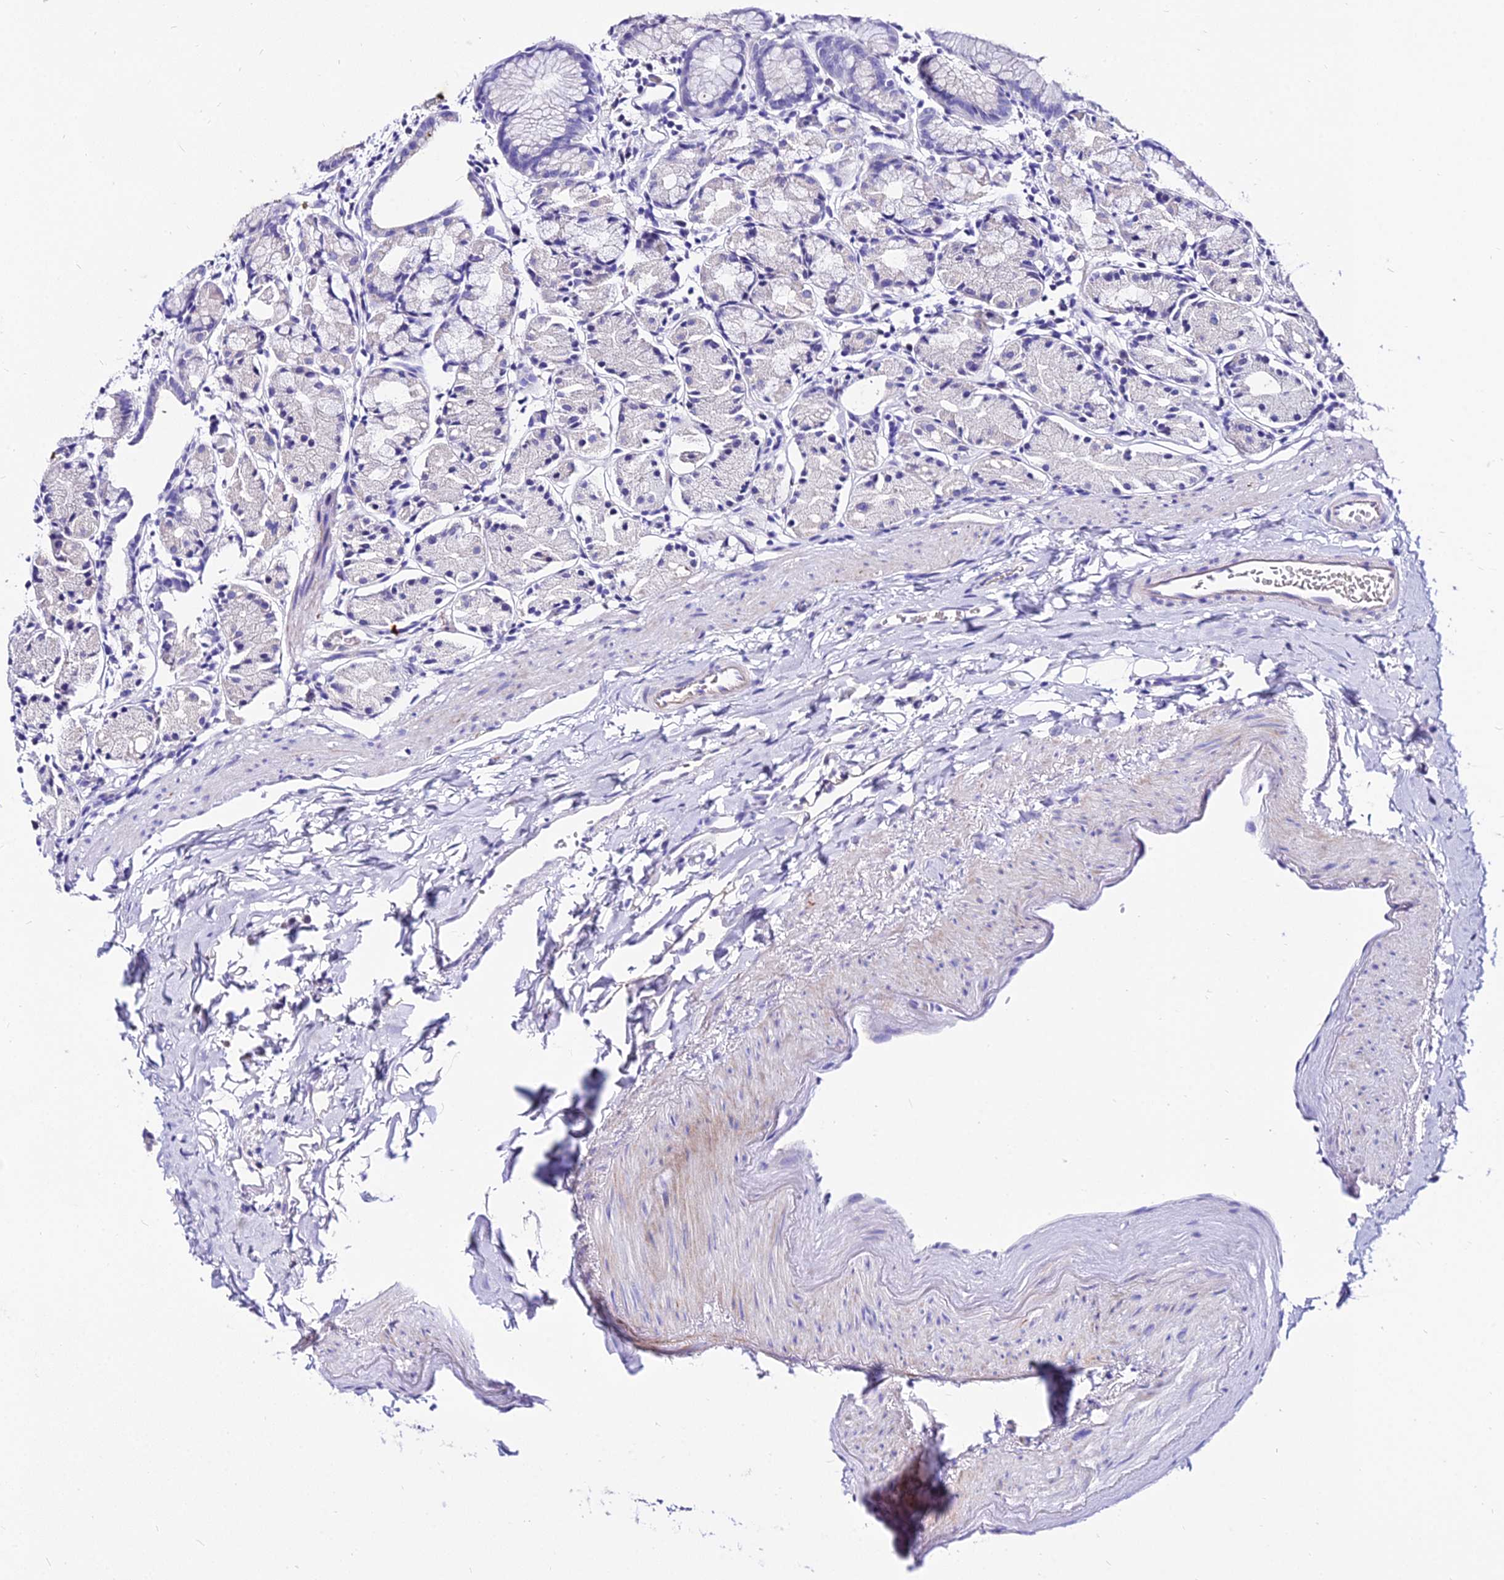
{"staining": {"intensity": "negative", "quantity": "none", "location": "none"}, "tissue": "stomach", "cell_type": "Glandular cells", "image_type": "normal", "snomed": [{"axis": "morphology", "description": "Normal tissue, NOS"}, {"axis": "topography", "description": "Stomach, upper"}], "caption": "Immunohistochemistry (IHC) micrograph of normal stomach stained for a protein (brown), which exhibits no positivity in glandular cells.", "gene": "DEFB106A", "patient": {"sex": "male", "age": 47}}